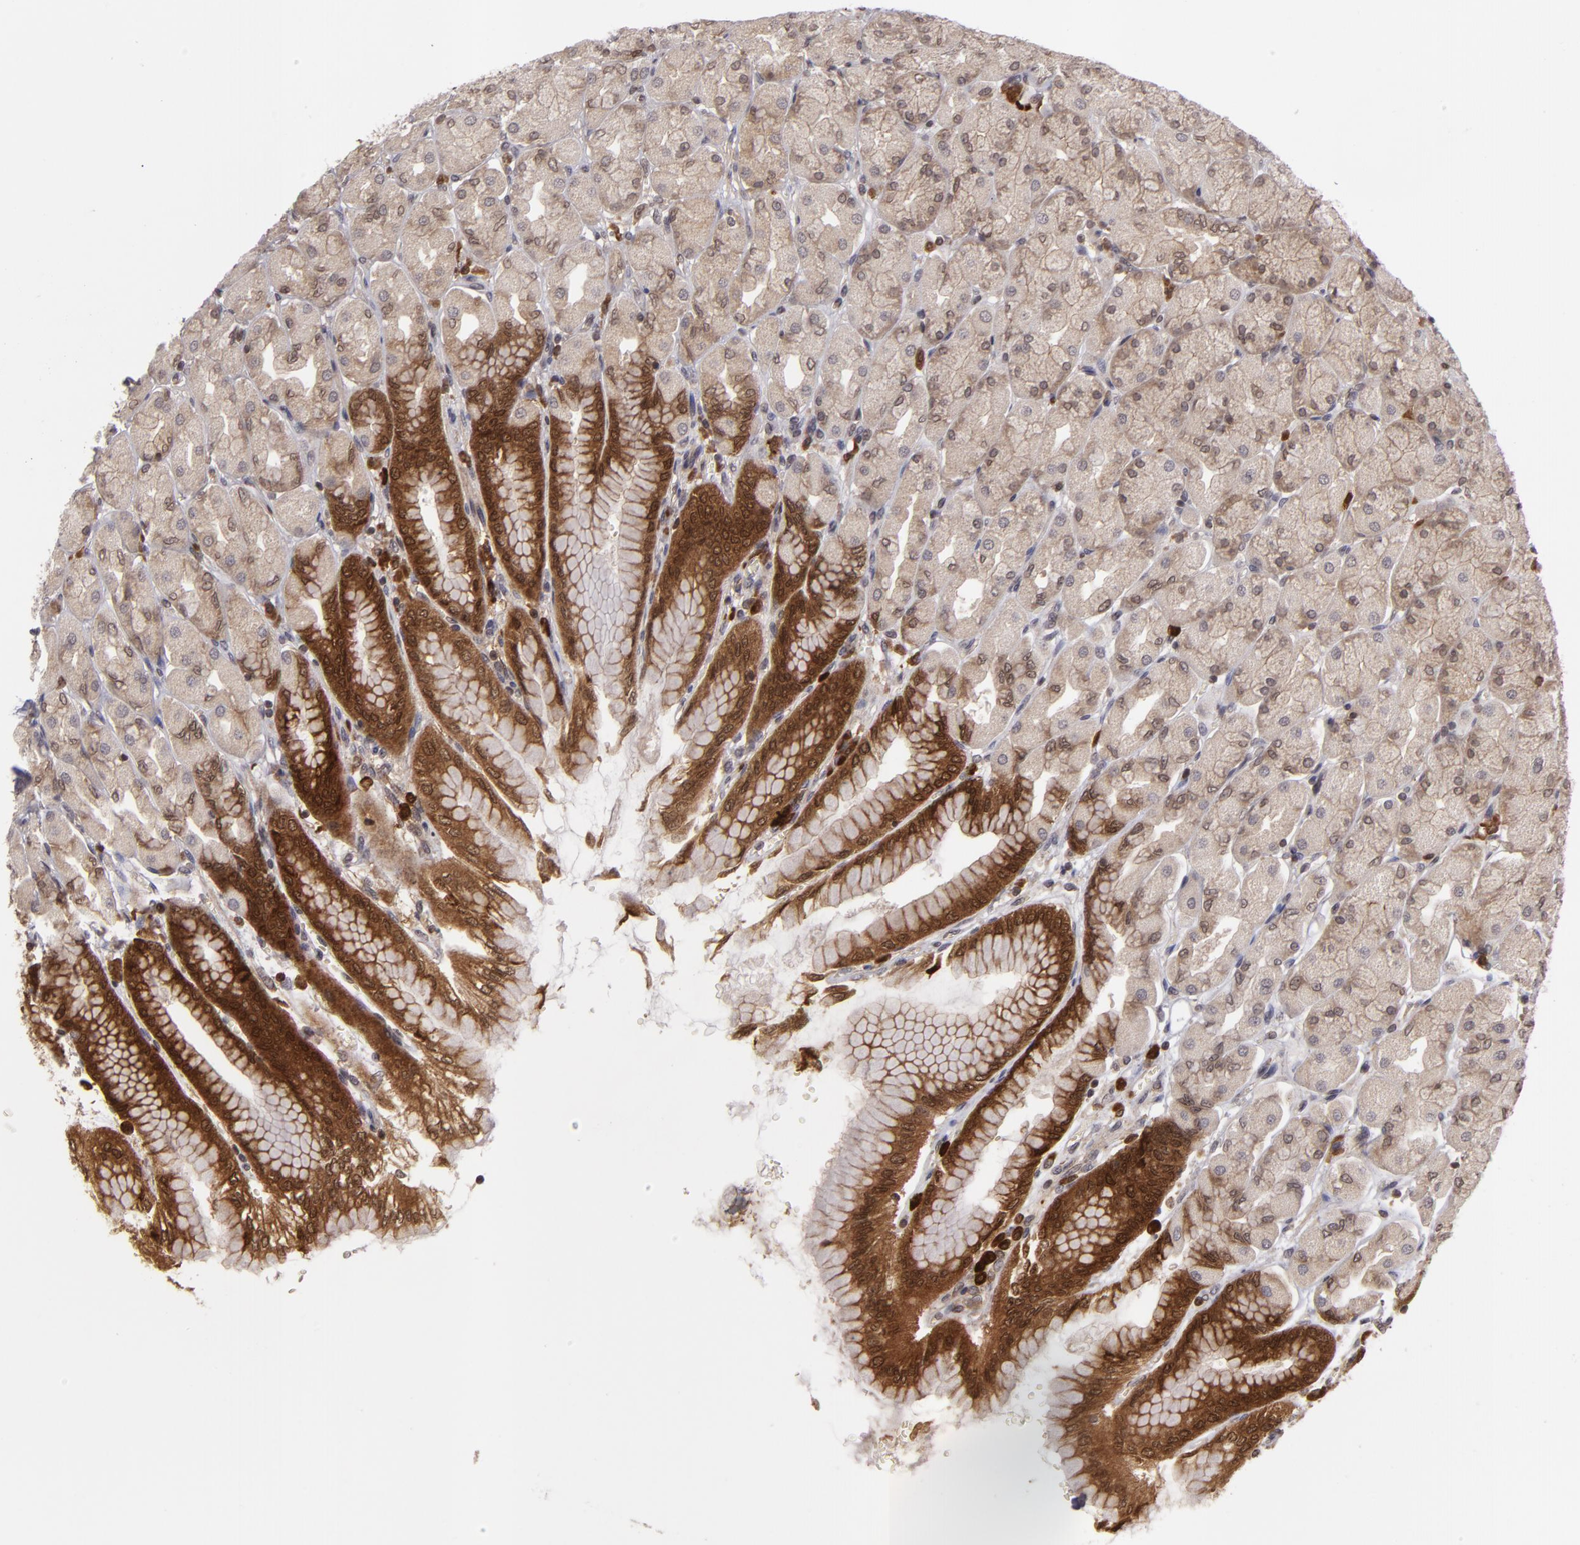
{"staining": {"intensity": "strong", "quantity": ">75%", "location": "cytoplasmic/membranous,nuclear"}, "tissue": "stomach", "cell_type": "Glandular cells", "image_type": "normal", "snomed": [{"axis": "morphology", "description": "Normal tissue, NOS"}, {"axis": "topography", "description": "Stomach, upper"}], "caption": "A brown stain shows strong cytoplasmic/membranous,nuclear expression of a protein in glandular cells of unremarkable stomach.", "gene": "ZBTB33", "patient": {"sex": "female", "age": 56}}